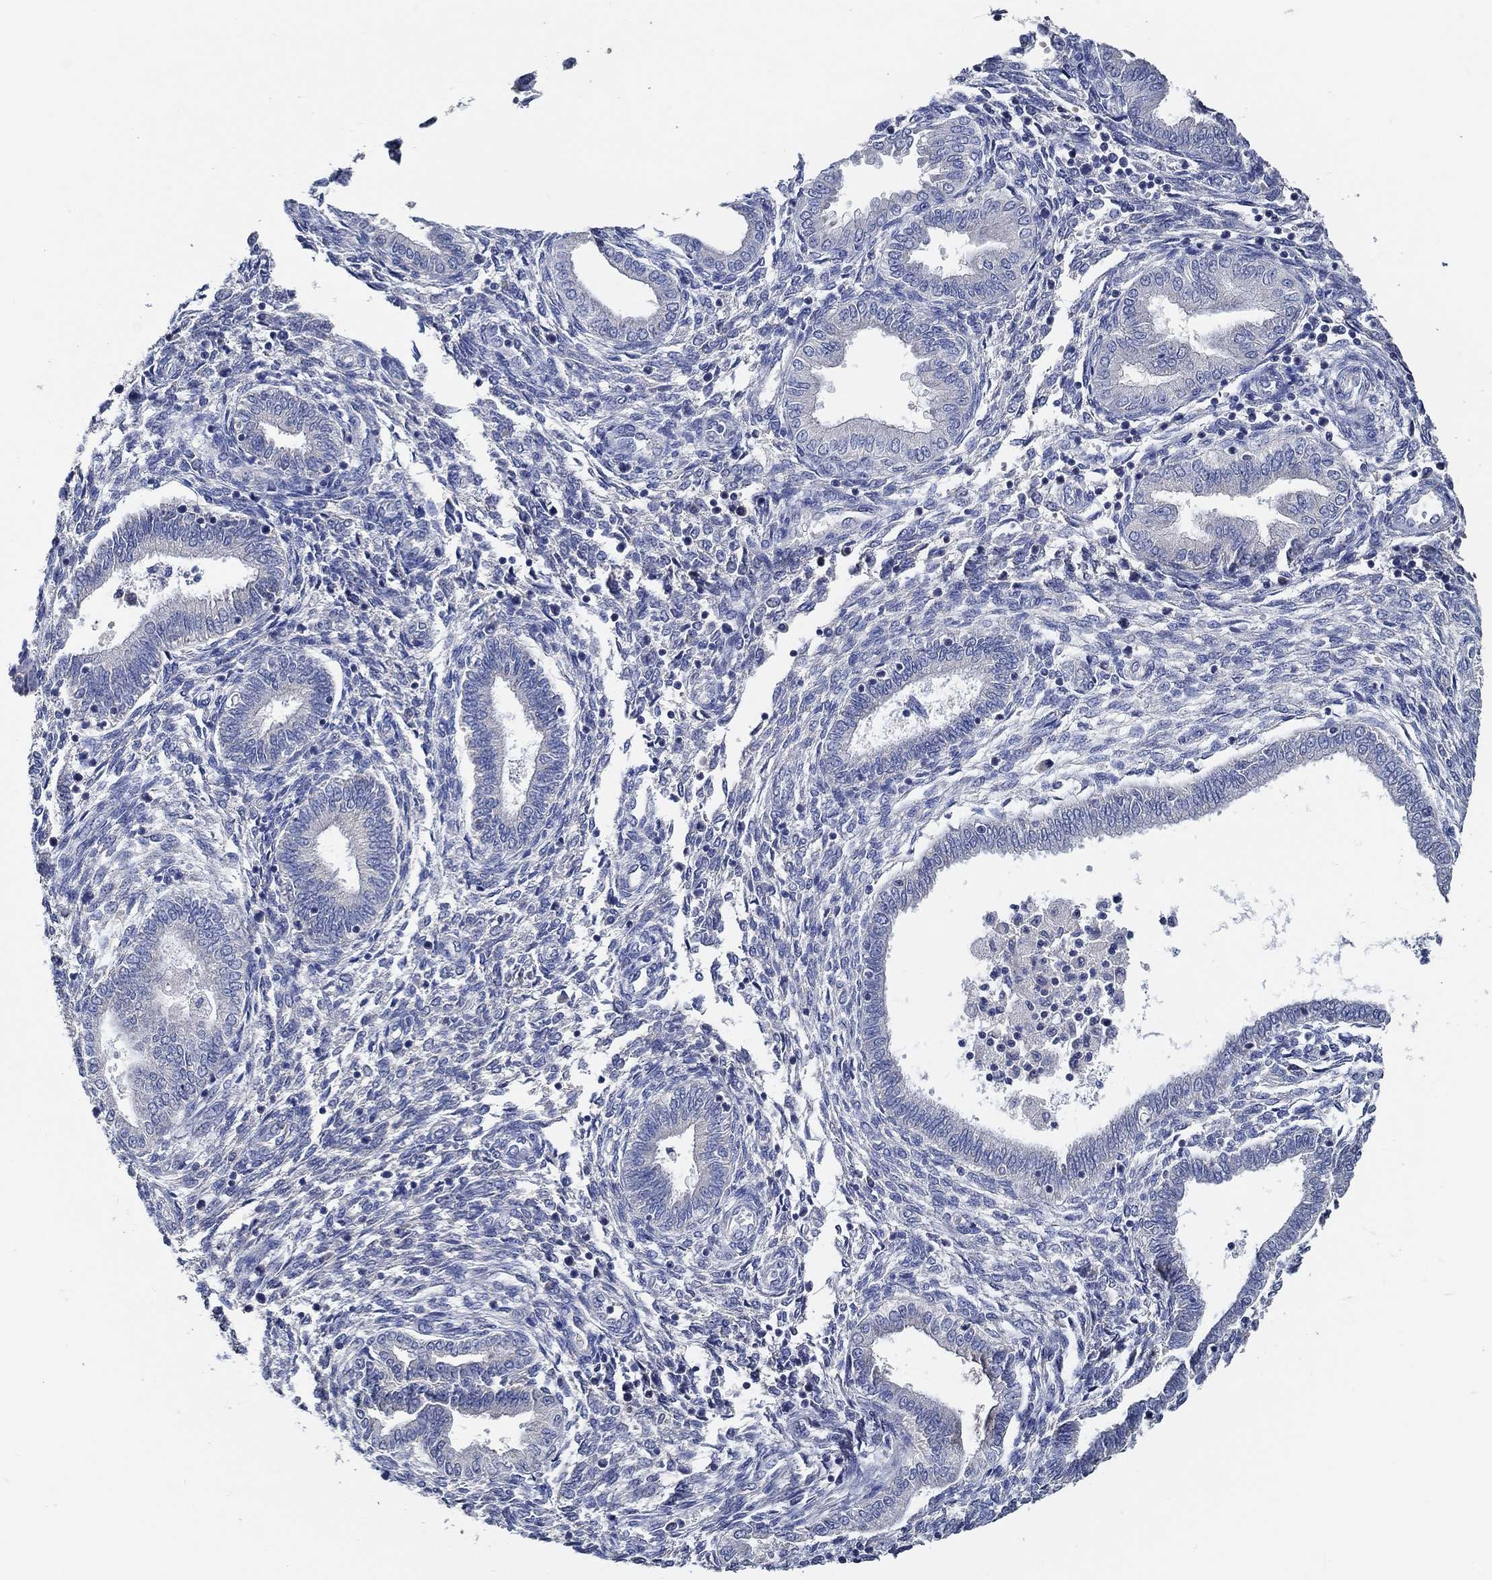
{"staining": {"intensity": "negative", "quantity": "none", "location": "none"}, "tissue": "endometrium", "cell_type": "Cells in endometrial stroma", "image_type": "normal", "snomed": [{"axis": "morphology", "description": "Normal tissue, NOS"}, {"axis": "topography", "description": "Endometrium"}], "caption": "A micrograph of human endometrium is negative for staining in cells in endometrial stroma.", "gene": "DOCK3", "patient": {"sex": "female", "age": 42}}